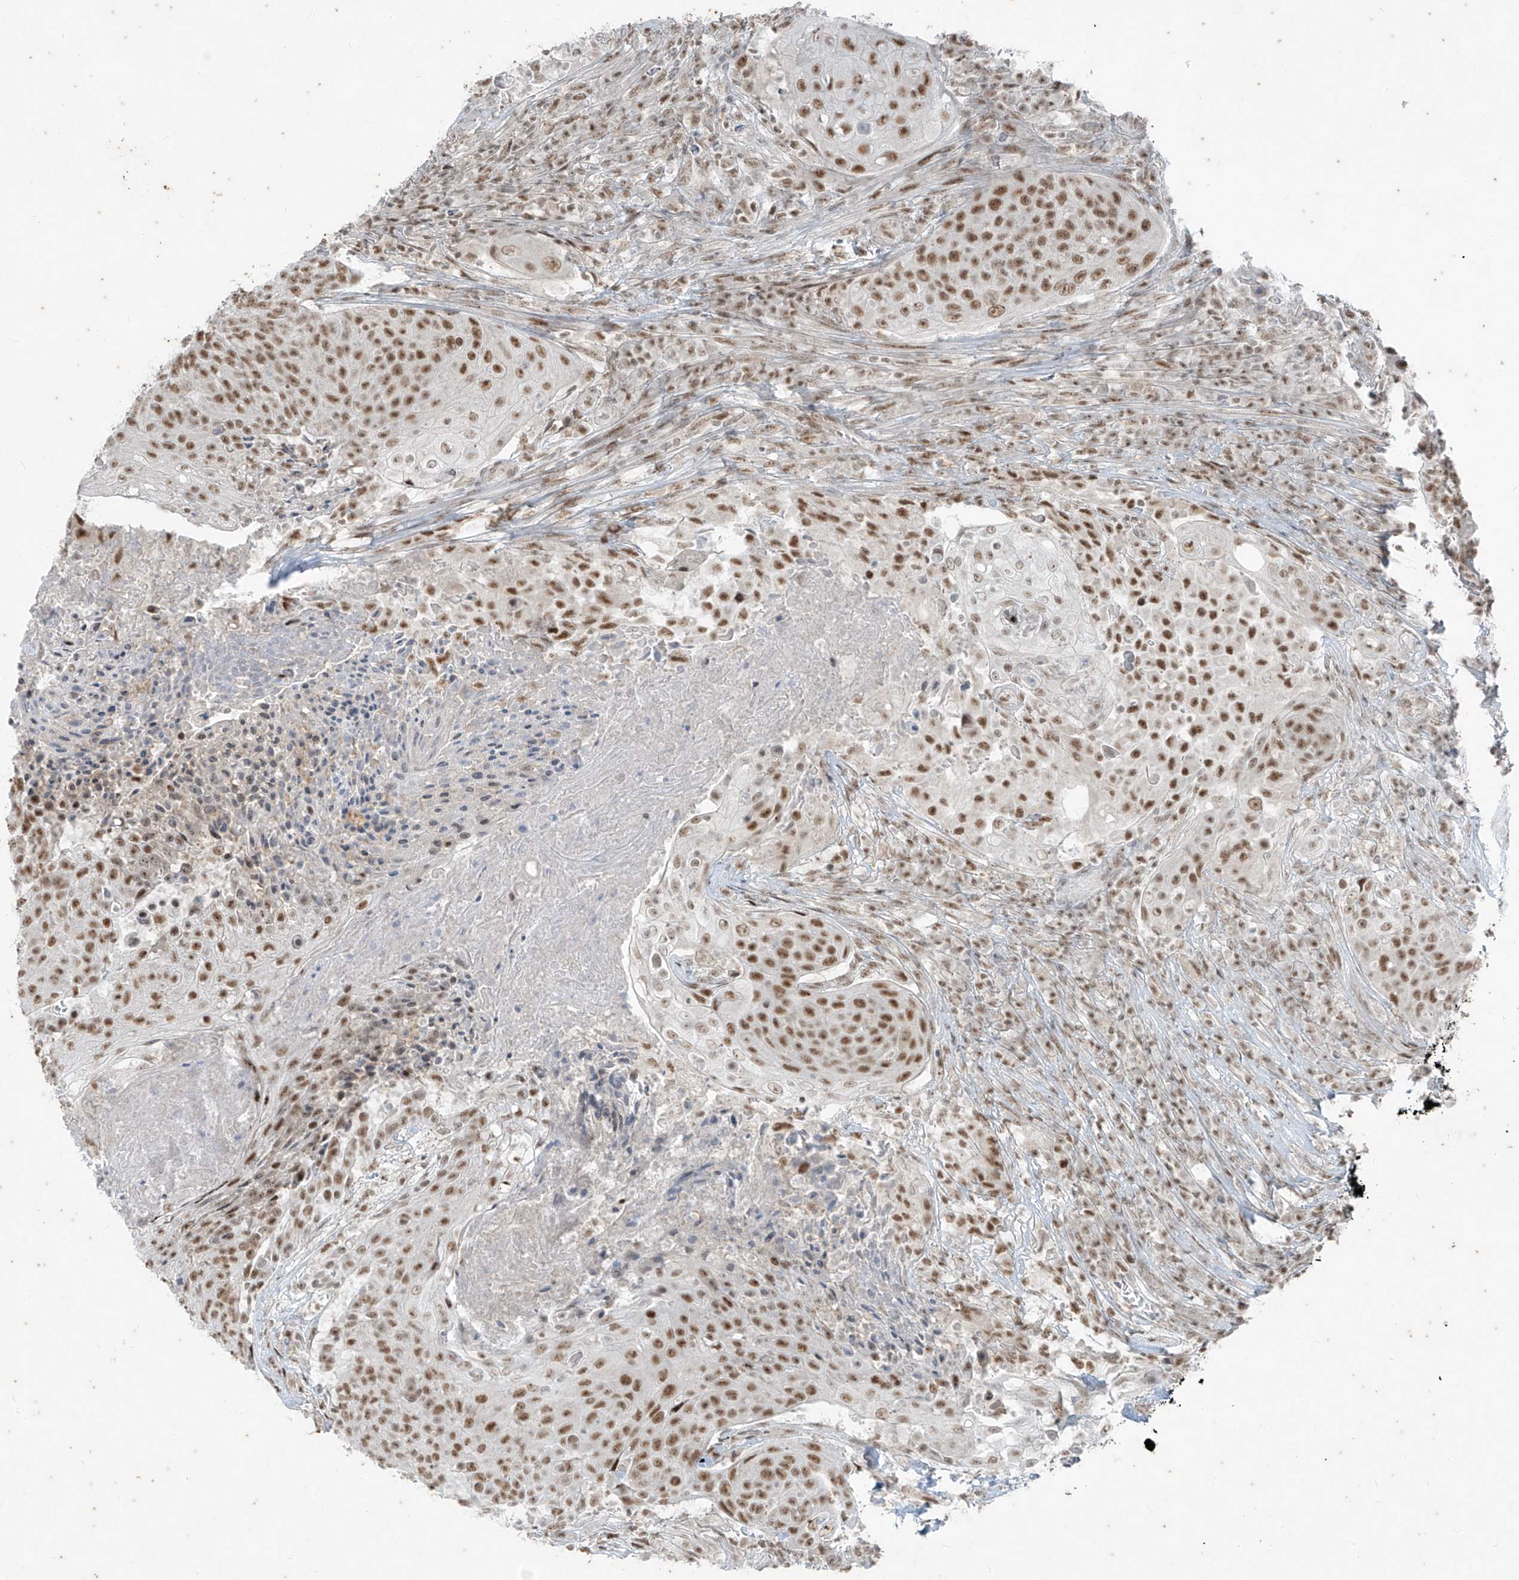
{"staining": {"intensity": "moderate", "quantity": ">75%", "location": "nuclear"}, "tissue": "urothelial cancer", "cell_type": "Tumor cells", "image_type": "cancer", "snomed": [{"axis": "morphology", "description": "Urothelial carcinoma, High grade"}, {"axis": "topography", "description": "Urinary bladder"}], "caption": "Human urothelial carcinoma (high-grade) stained with a brown dye demonstrates moderate nuclear positive expression in about >75% of tumor cells.", "gene": "ZNF354B", "patient": {"sex": "female", "age": 63}}